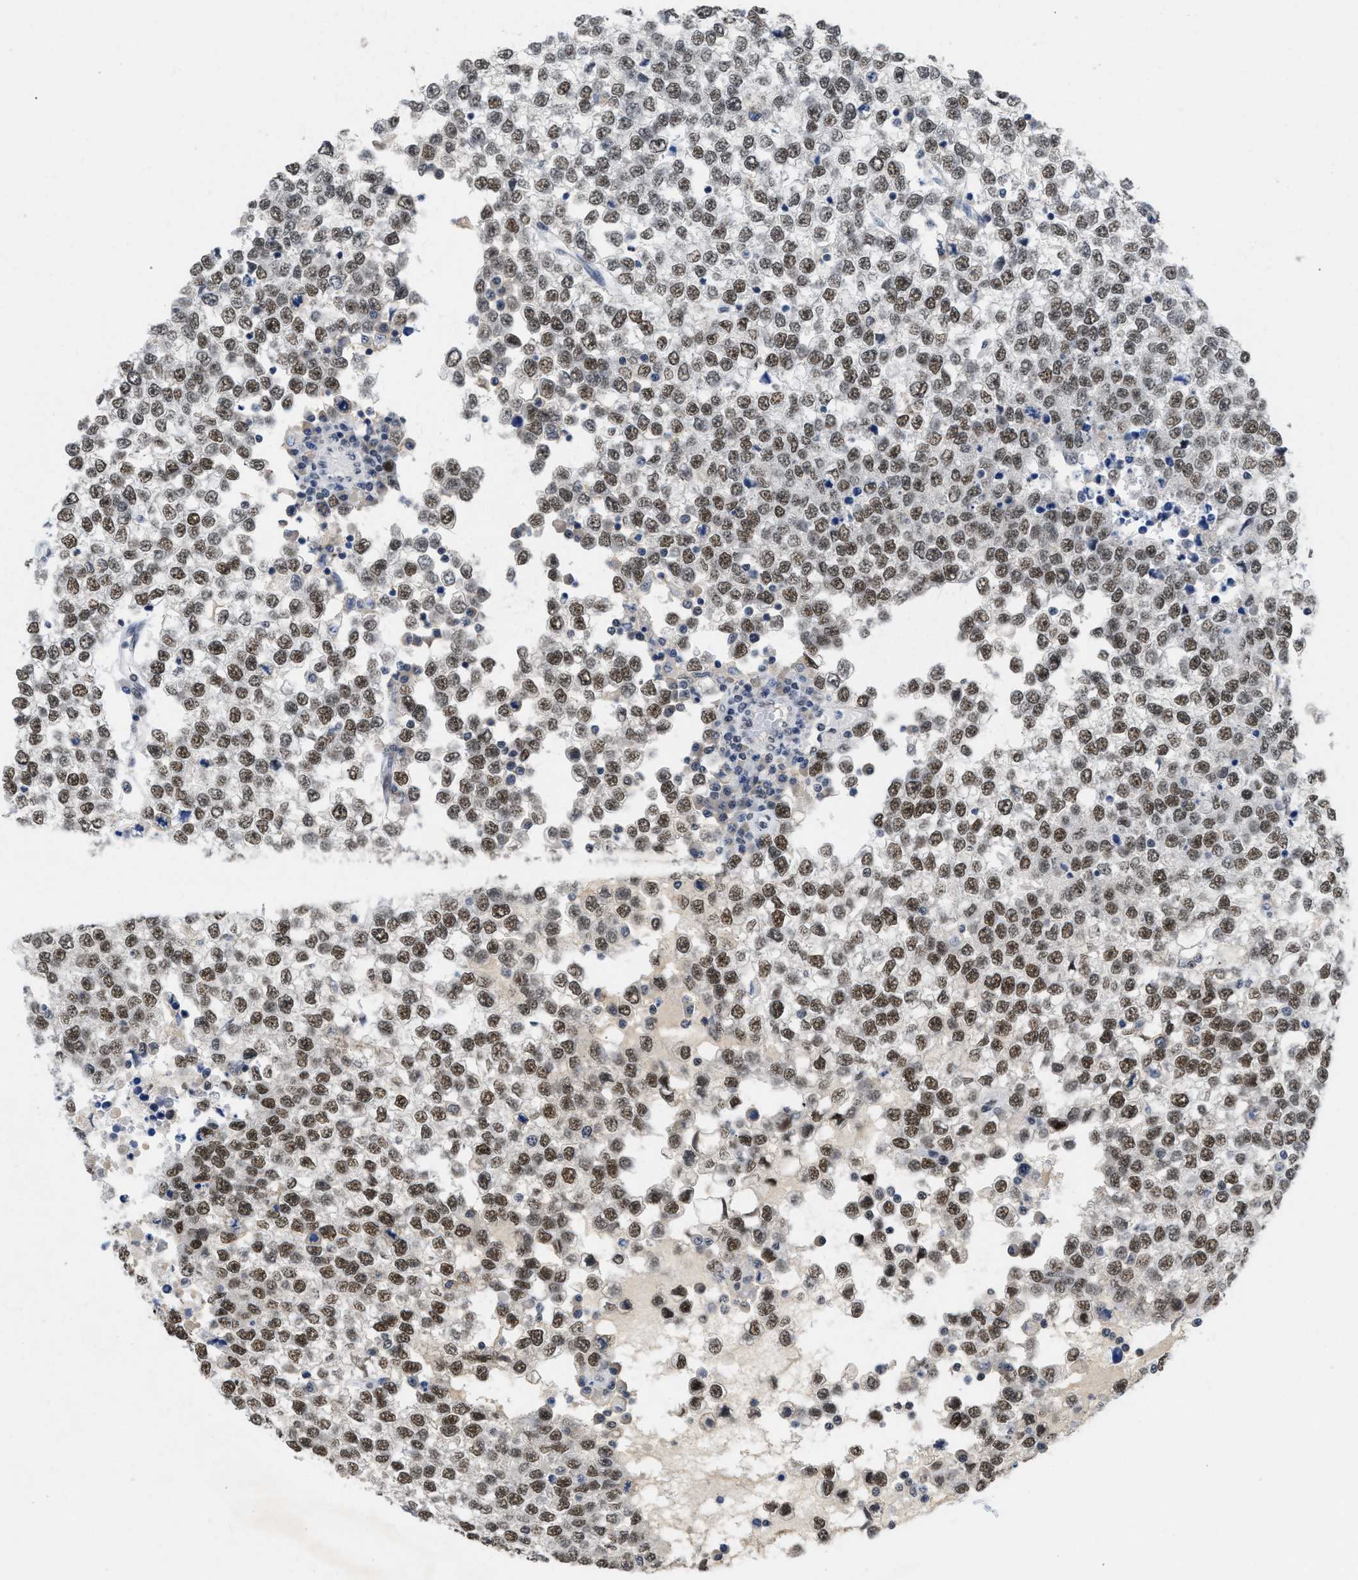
{"staining": {"intensity": "moderate", "quantity": ">75%", "location": "nuclear"}, "tissue": "testis cancer", "cell_type": "Tumor cells", "image_type": "cancer", "snomed": [{"axis": "morphology", "description": "Seminoma, NOS"}, {"axis": "topography", "description": "Testis"}], "caption": "Protein staining demonstrates moderate nuclear staining in approximately >75% of tumor cells in seminoma (testis).", "gene": "GGNBP2", "patient": {"sex": "male", "age": 65}}